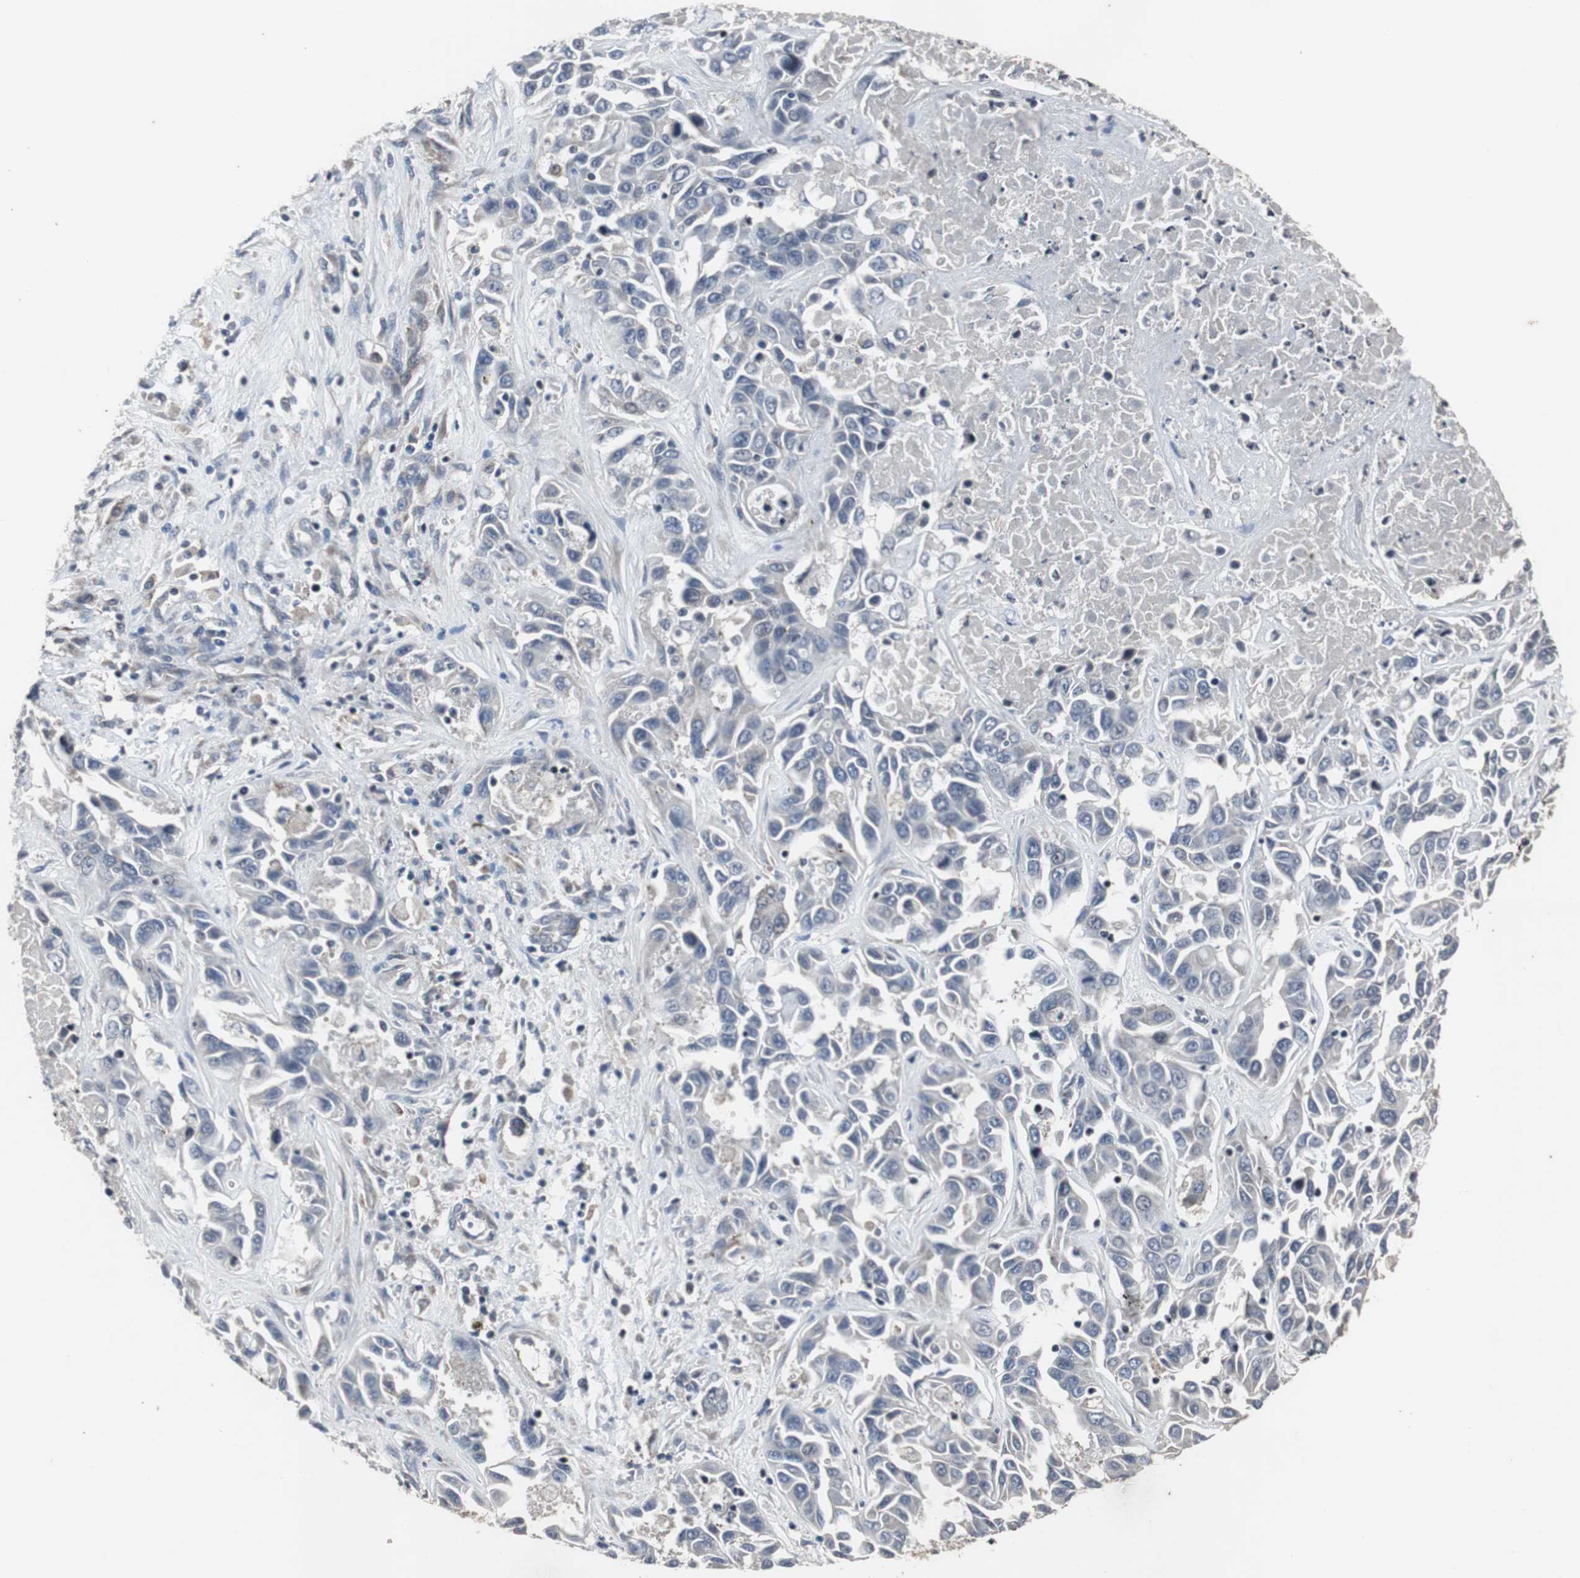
{"staining": {"intensity": "negative", "quantity": "none", "location": "none"}, "tissue": "liver cancer", "cell_type": "Tumor cells", "image_type": "cancer", "snomed": [{"axis": "morphology", "description": "Cholangiocarcinoma"}, {"axis": "topography", "description": "Liver"}], "caption": "The photomicrograph exhibits no significant staining in tumor cells of liver cholangiocarcinoma.", "gene": "CRADD", "patient": {"sex": "female", "age": 52}}